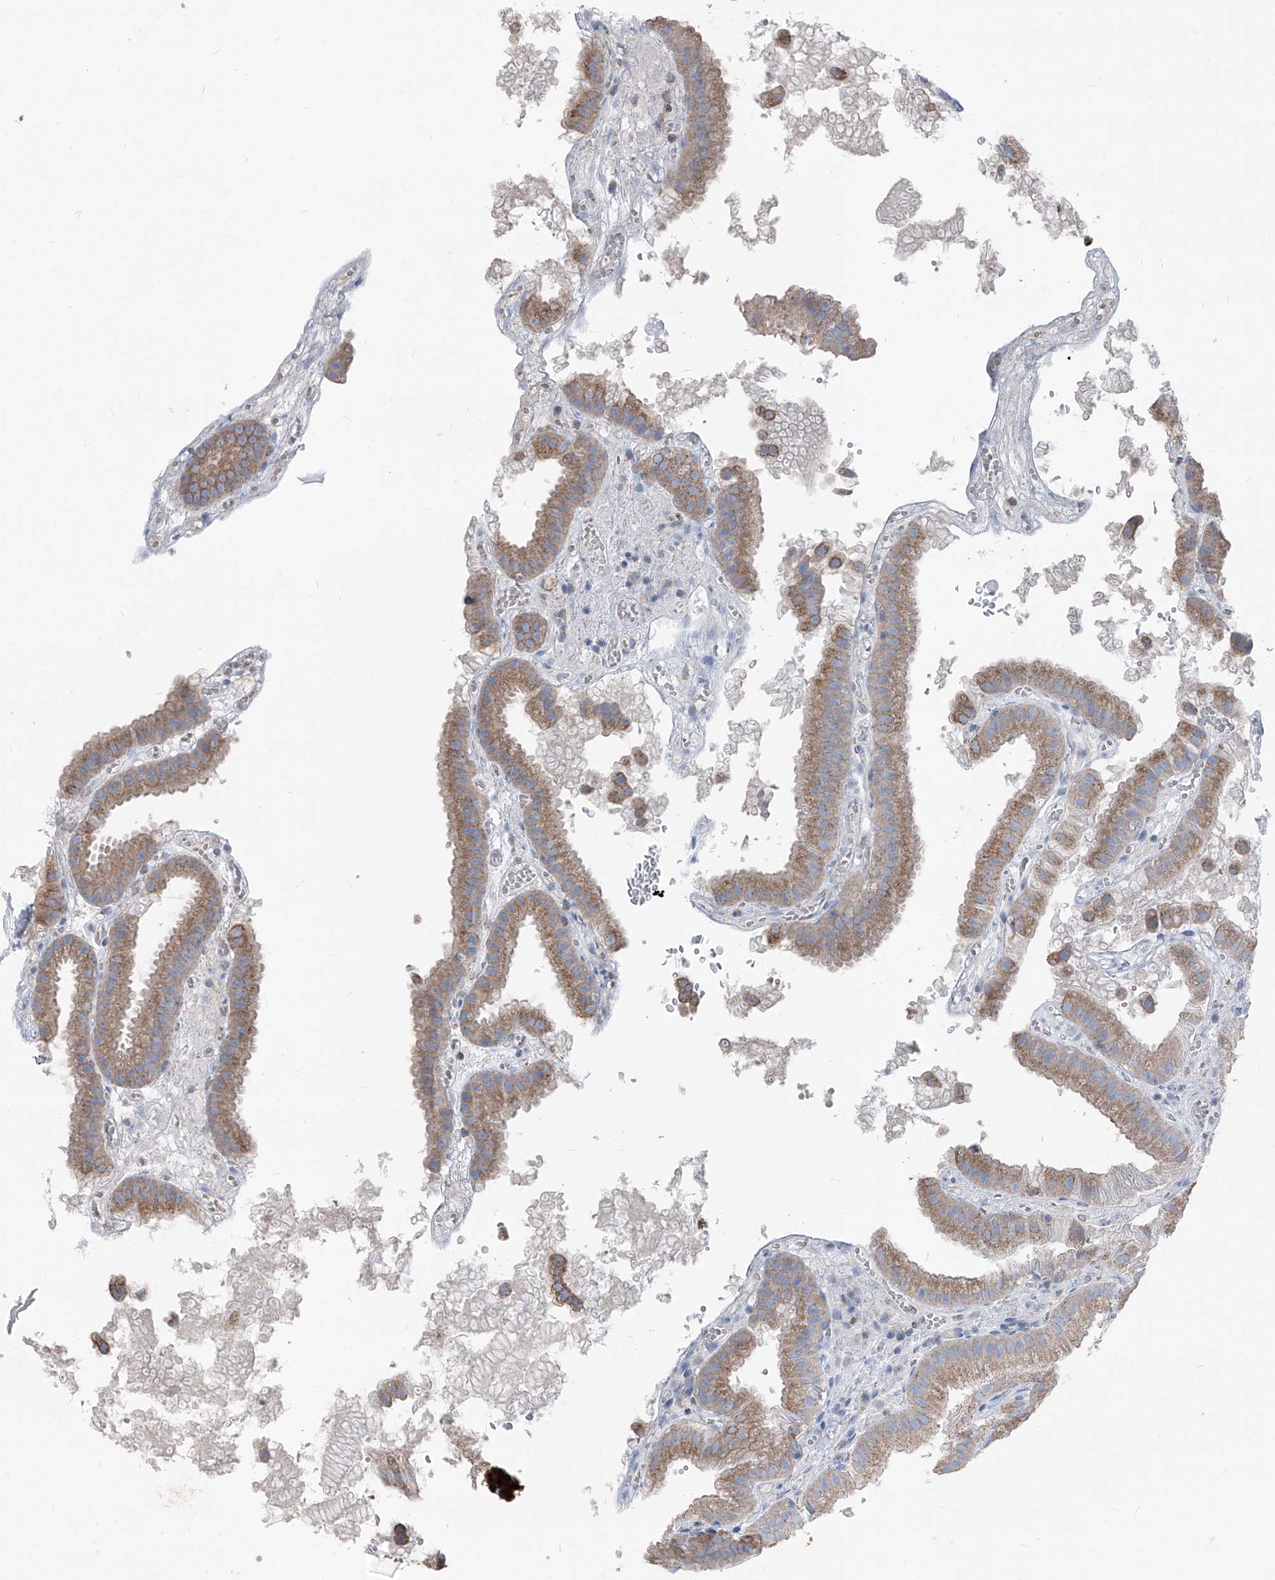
{"staining": {"intensity": "moderate", "quantity": ">75%", "location": "cytoplasmic/membranous"}, "tissue": "gallbladder", "cell_type": "Glandular cells", "image_type": "normal", "snomed": [{"axis": "morphology", "description": "Normal tissue, NOS"}, {"axis": "topography", "description": "Gallbladder"}], "caption": "Immunohistochemistry (DAB) staining of benign gallbladder shows moderate cytoplasmic/membranous protein positivity in approximately >75% of glandular cells.", "gene": "AGPS", "patient": {"sex": "female", "age": 30}}